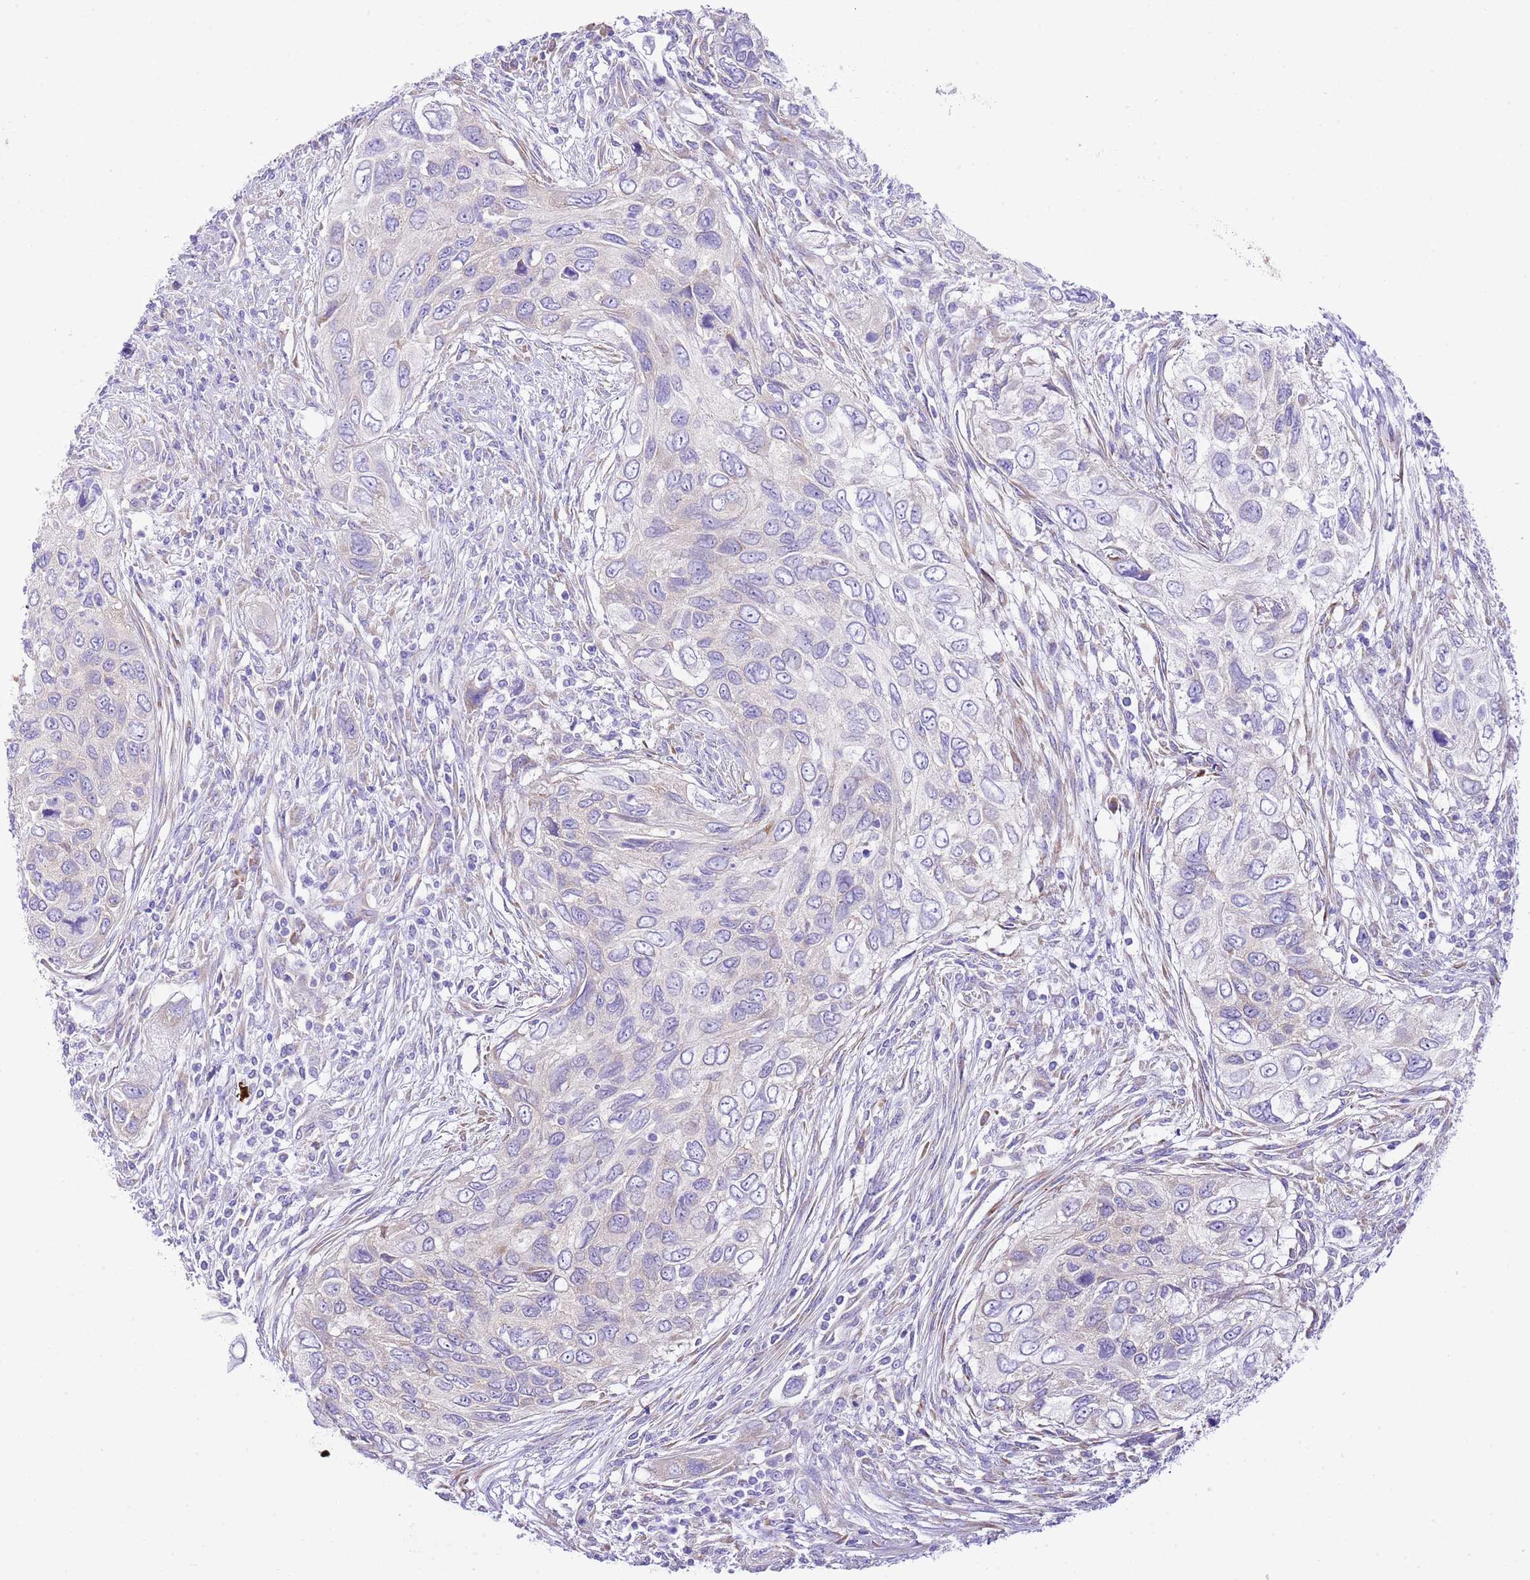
{"staining": {"intensity": "negative", "quantity": "none", "location": "none"}, "tissue": "urothelial cancer", "cell_type": "Tumor cells", "image_type": "cancer", "snomed": [{"axis": "morphology", "description": "Urothelial carcinoma, High grade"}, {"axis": "topography", "description": "Urinary bladder"}], "caption": "High power microscopy histopathology image of an immunohistochemistry photomicrograph of urothelial cancer, revealing no significant expression in tumor cells. Nuclei are stained in blue.", "gene": "RPS10", "patient": {"sex": "female", "age": 60}}